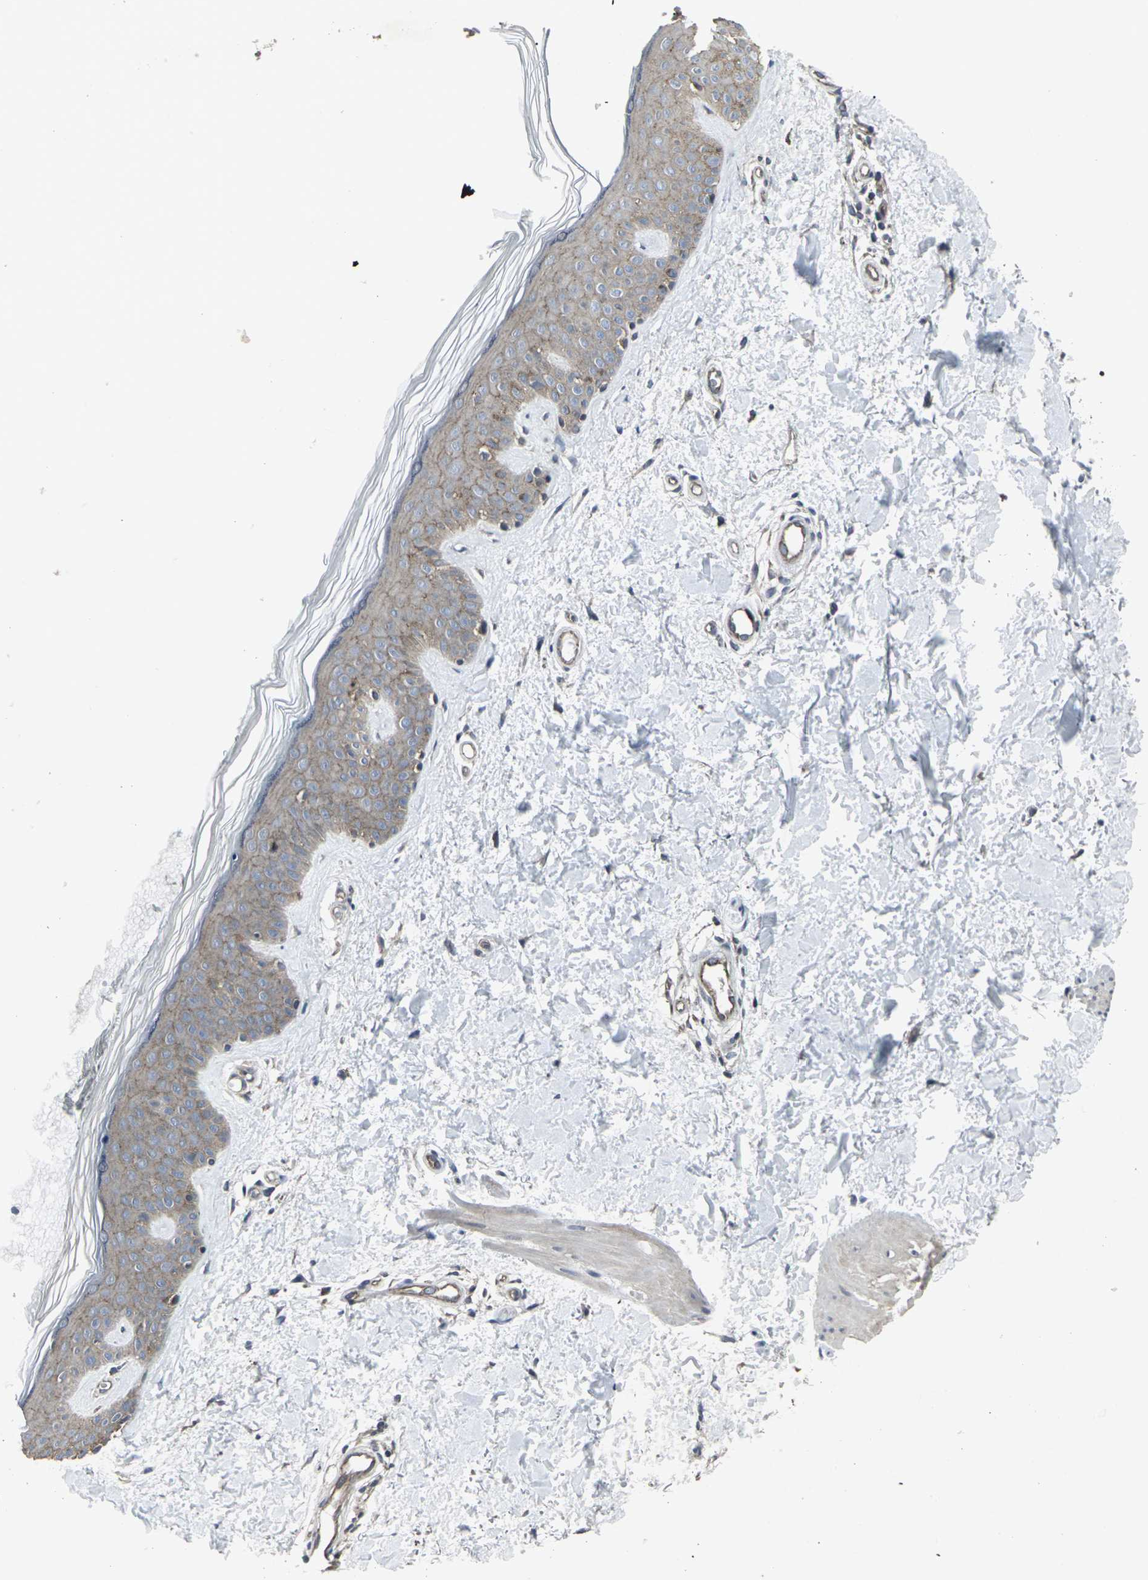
{"staining": {"intensity": "weak", "quantity": ">75%", "location": "cytoplasmic/membranous"}, "tissue": "skin", "cell_type": "Fibroblasts", "image_type": "normal", "snomed": [{"axis": "morphology", "description": "Normal tissue, NOS"}, {"axis": "topography", "description": "Skin"}], "caption": "Benign skin demonstrates weak cytoplasmic/membranous staining in approximately >75% of fibroblasts, visualized by immunohistochemistry. (Stains: DAB in brown, nuclei in blue, Microscopy: brightfield microscopy at high magnification).", "gene": "MAPKAPK2", "patient": {"sex": "male", "age": 67}}